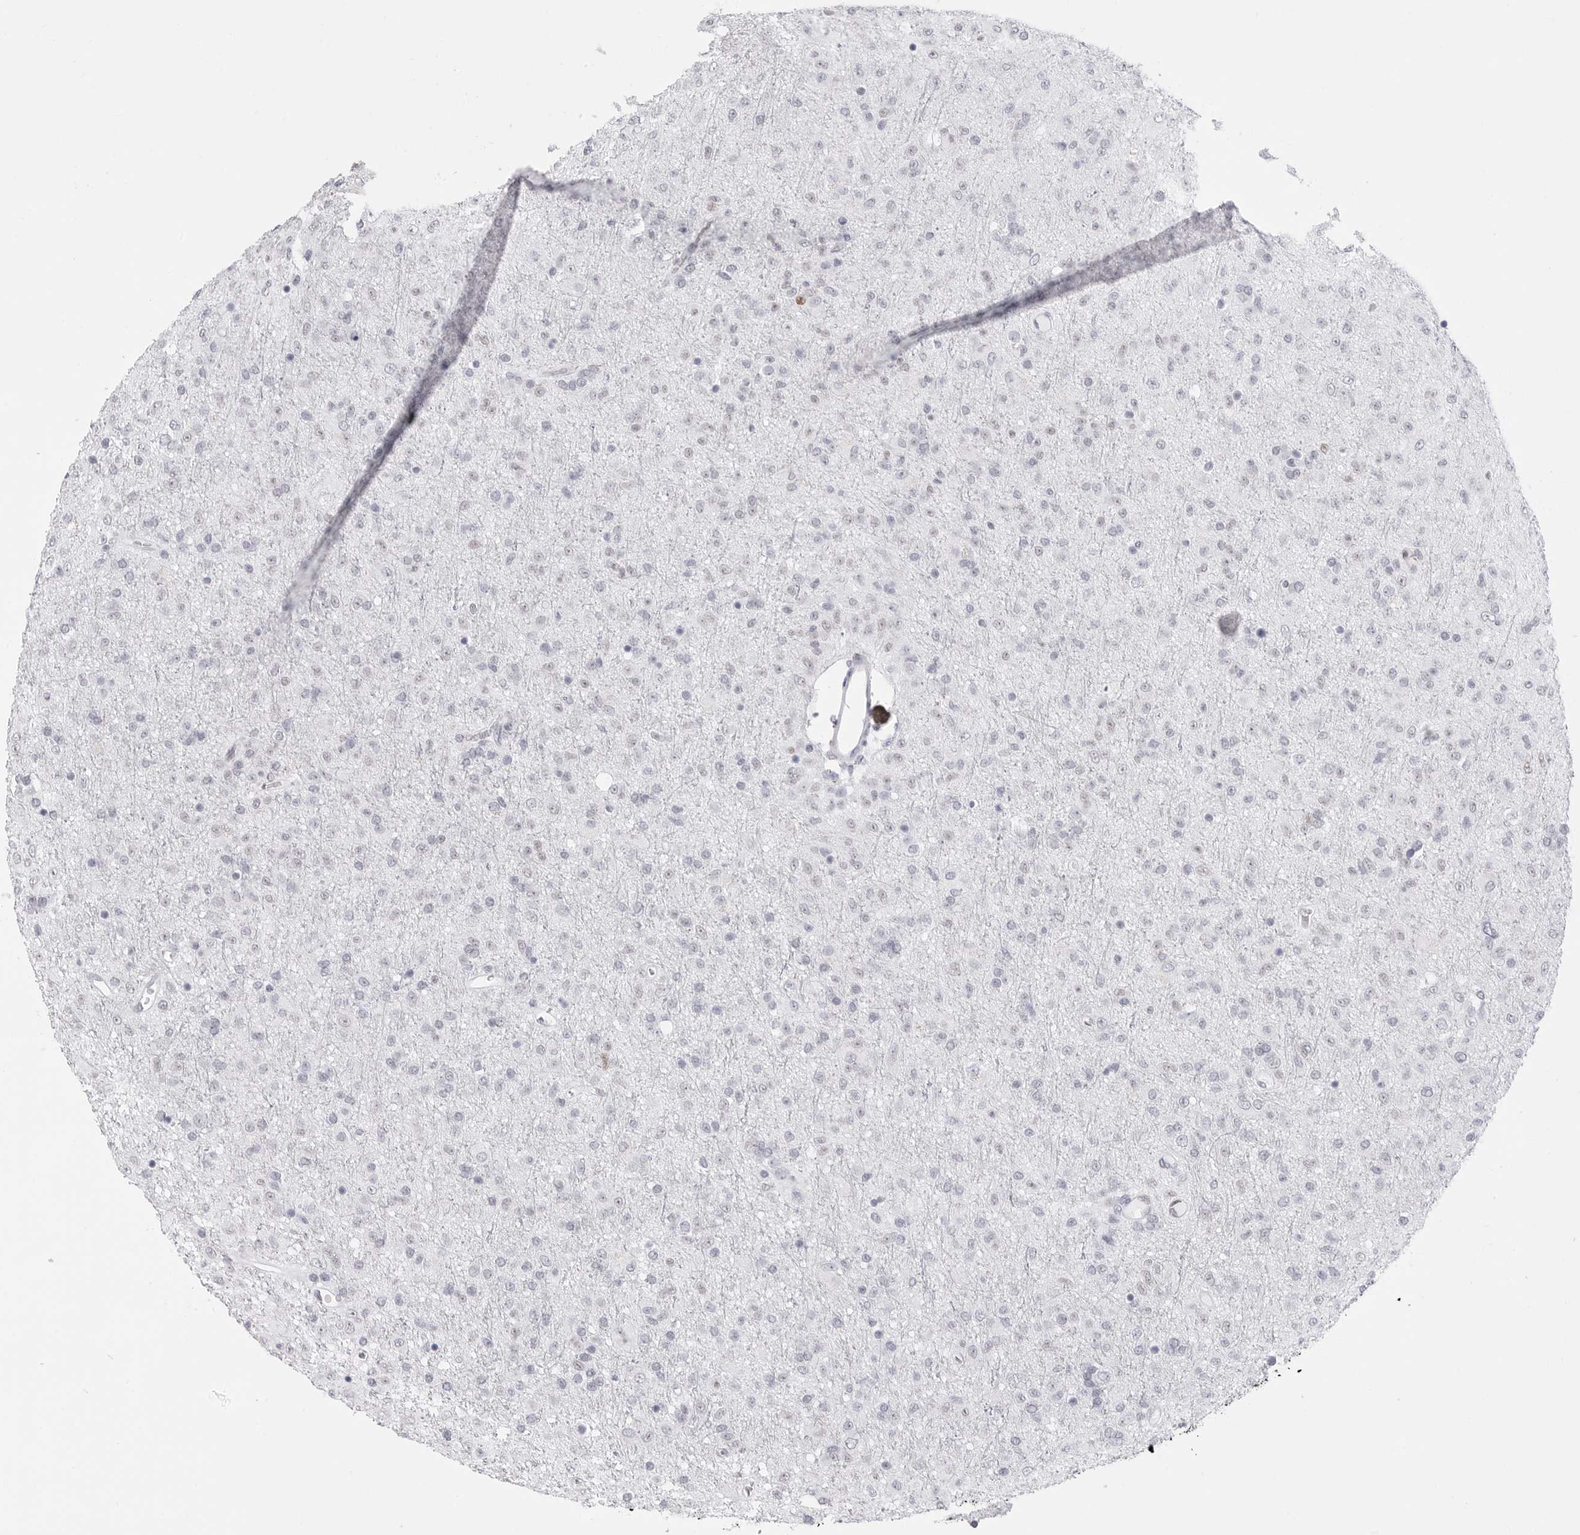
{"staining": {"intensity": "negative", "quantity": "none", "location": "none"}, "tissue": "glioma", "cell_type": "Tumor cells", "image_type": "cancer", "snomed": [{"axis": "morphology", "description": "Glioma, malignant, Low grade"}, {"axis": "topography", "description": "Brain"}], "caption": "Photomicrograph shows no protein expression in tumor cells of low-grade glioma (malignant) tissue.", "gene": "NASP", "patient": {"sex": "male", "age": 65}}